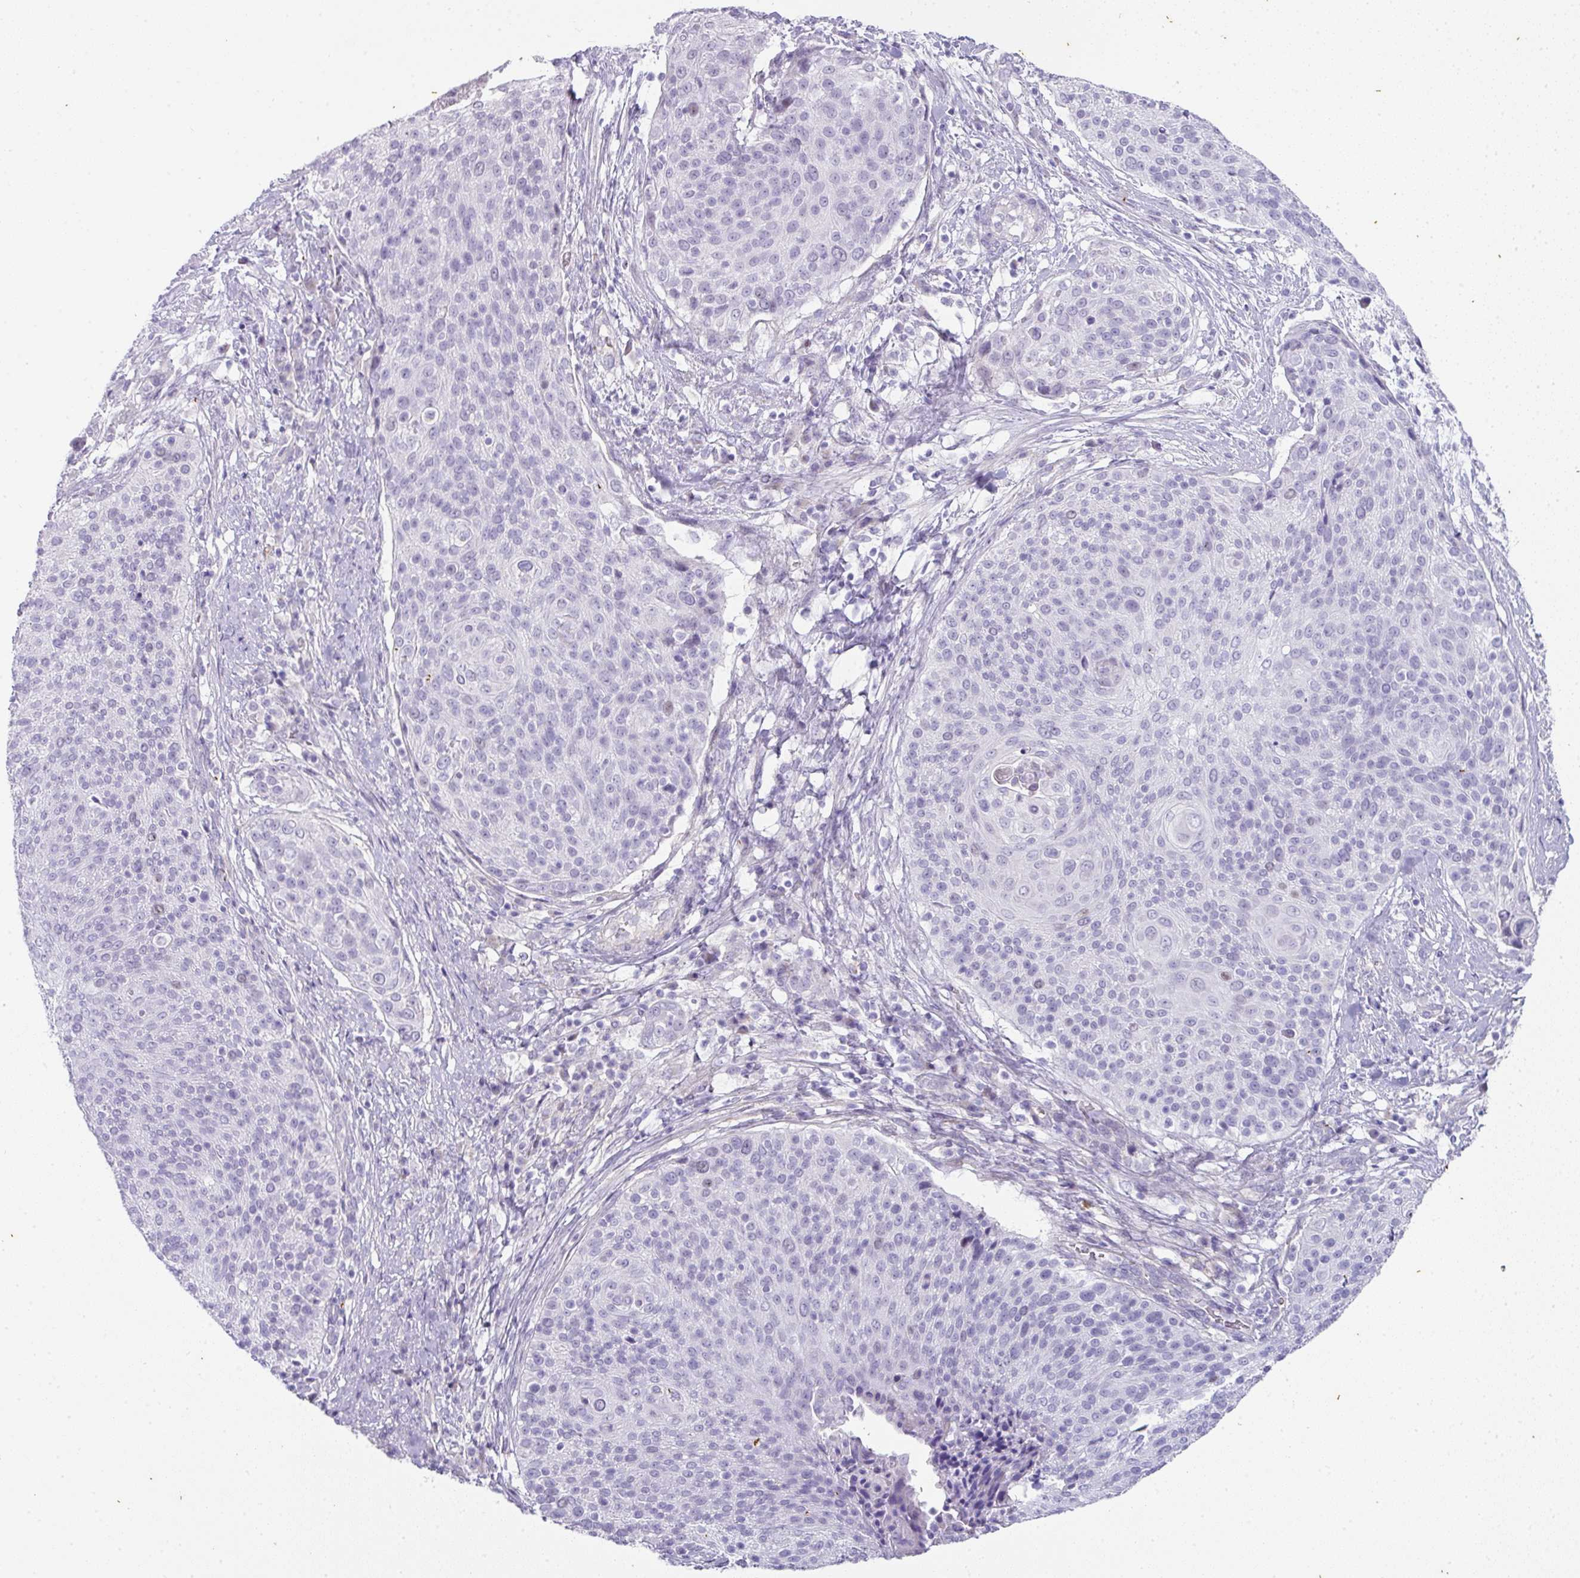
{"staining": {"intensity": "negative", "quantity": "none", "location": "none"}, "tissue": "cervical cancer", "cell_type": "Tumor cells", "image_type": "cancer", "snomed": [{"axis": "morphology", "description": "Squamous cell carcinoma, NOS"}, {"axis": "topography", "description": "Cervix"}], "caption": "There is no significant expression in tumor cells of cervical cancer.", "gene": "OR52N1", "patient": {"sex": "female", "age": 31}}